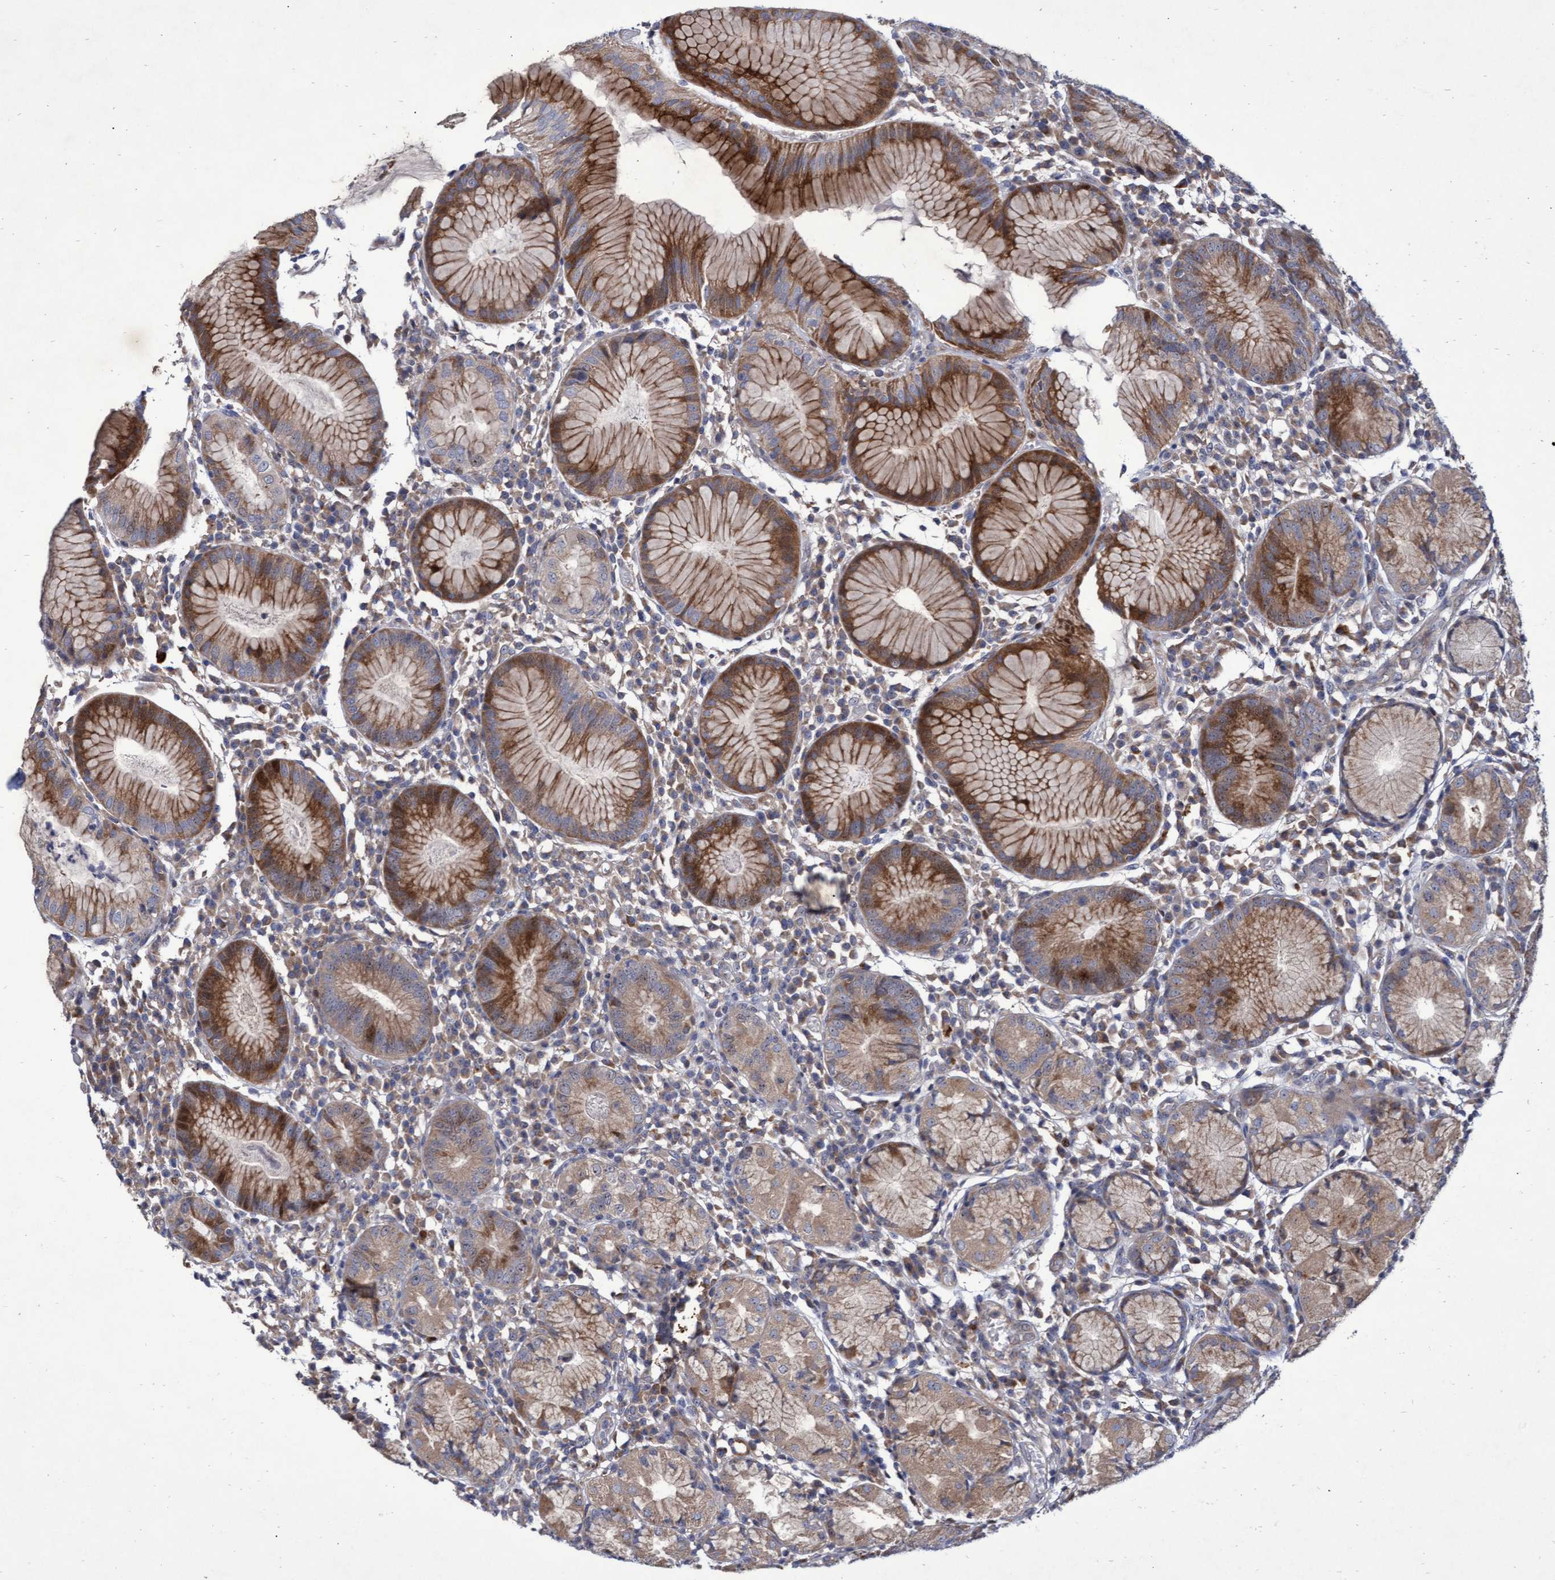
{"staining": {"intensity": "moderate", "quantity": ">75%", "location": "cytoplasmic/membranous"}, "tissue": "stomach", "cell_type": "Glandular cells", "image_type": "normal", "snomed": [{"axis": "morphology", "description": "Normal tissue, NOS"}, {"axis": "topography", "description": "Stomach"}, {"axis": "topography", "description": "Stomach, lower"}], "caption": "Moderate cytoplasmic/membranous protein staining is seen in approximately >75% of glandular cells in stomach. (DAB = brown stain, brightfield microscopy at high magnification).", "gene": "ABCF2", "patient": {"sex": "female", "age": 75}}